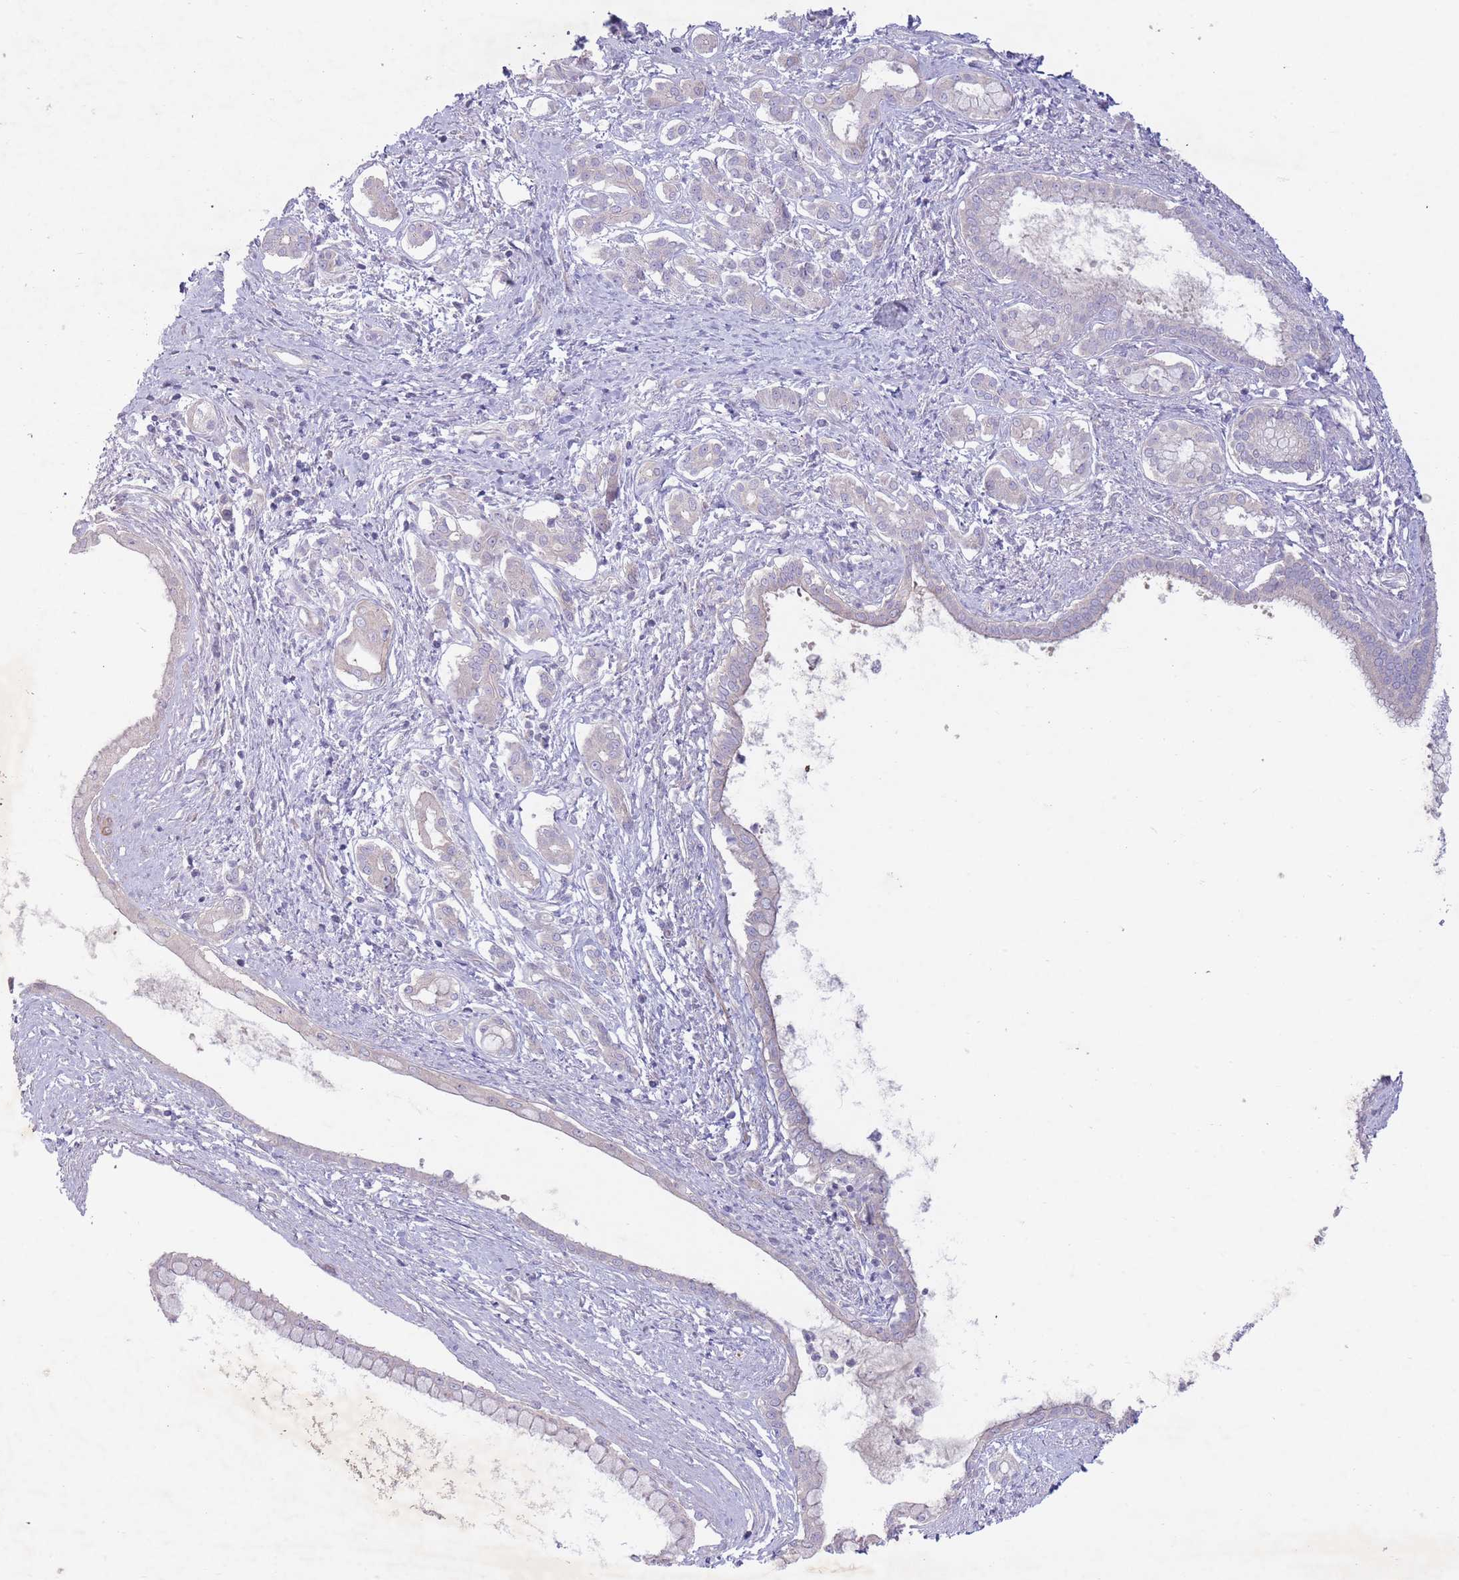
{"staining": {"intensity": "negative", "quantity": "none", "location": "none"}, "tissue": "pancreatic cancer", "cell_type": "Tumor cells", "image_type": "cancer", "snomed": [{"axis": "morphology", "description": "Adenocarcinoma, NOS"}, {"axis": "topography", "description": "Pancreas"}], "caption": "IHC photomicrograph of human adenocarcinoma (pancreatic) stained for a protein (brown), which demonstrates no expression in tumor cells. Brightfield microscopy of immunohistochemistry stained with DAB (brown) and hematoxylin (blue), captured at high magnification.", "gene": "PNPLA5", "patient": {"sex": "male", "age": 70}}